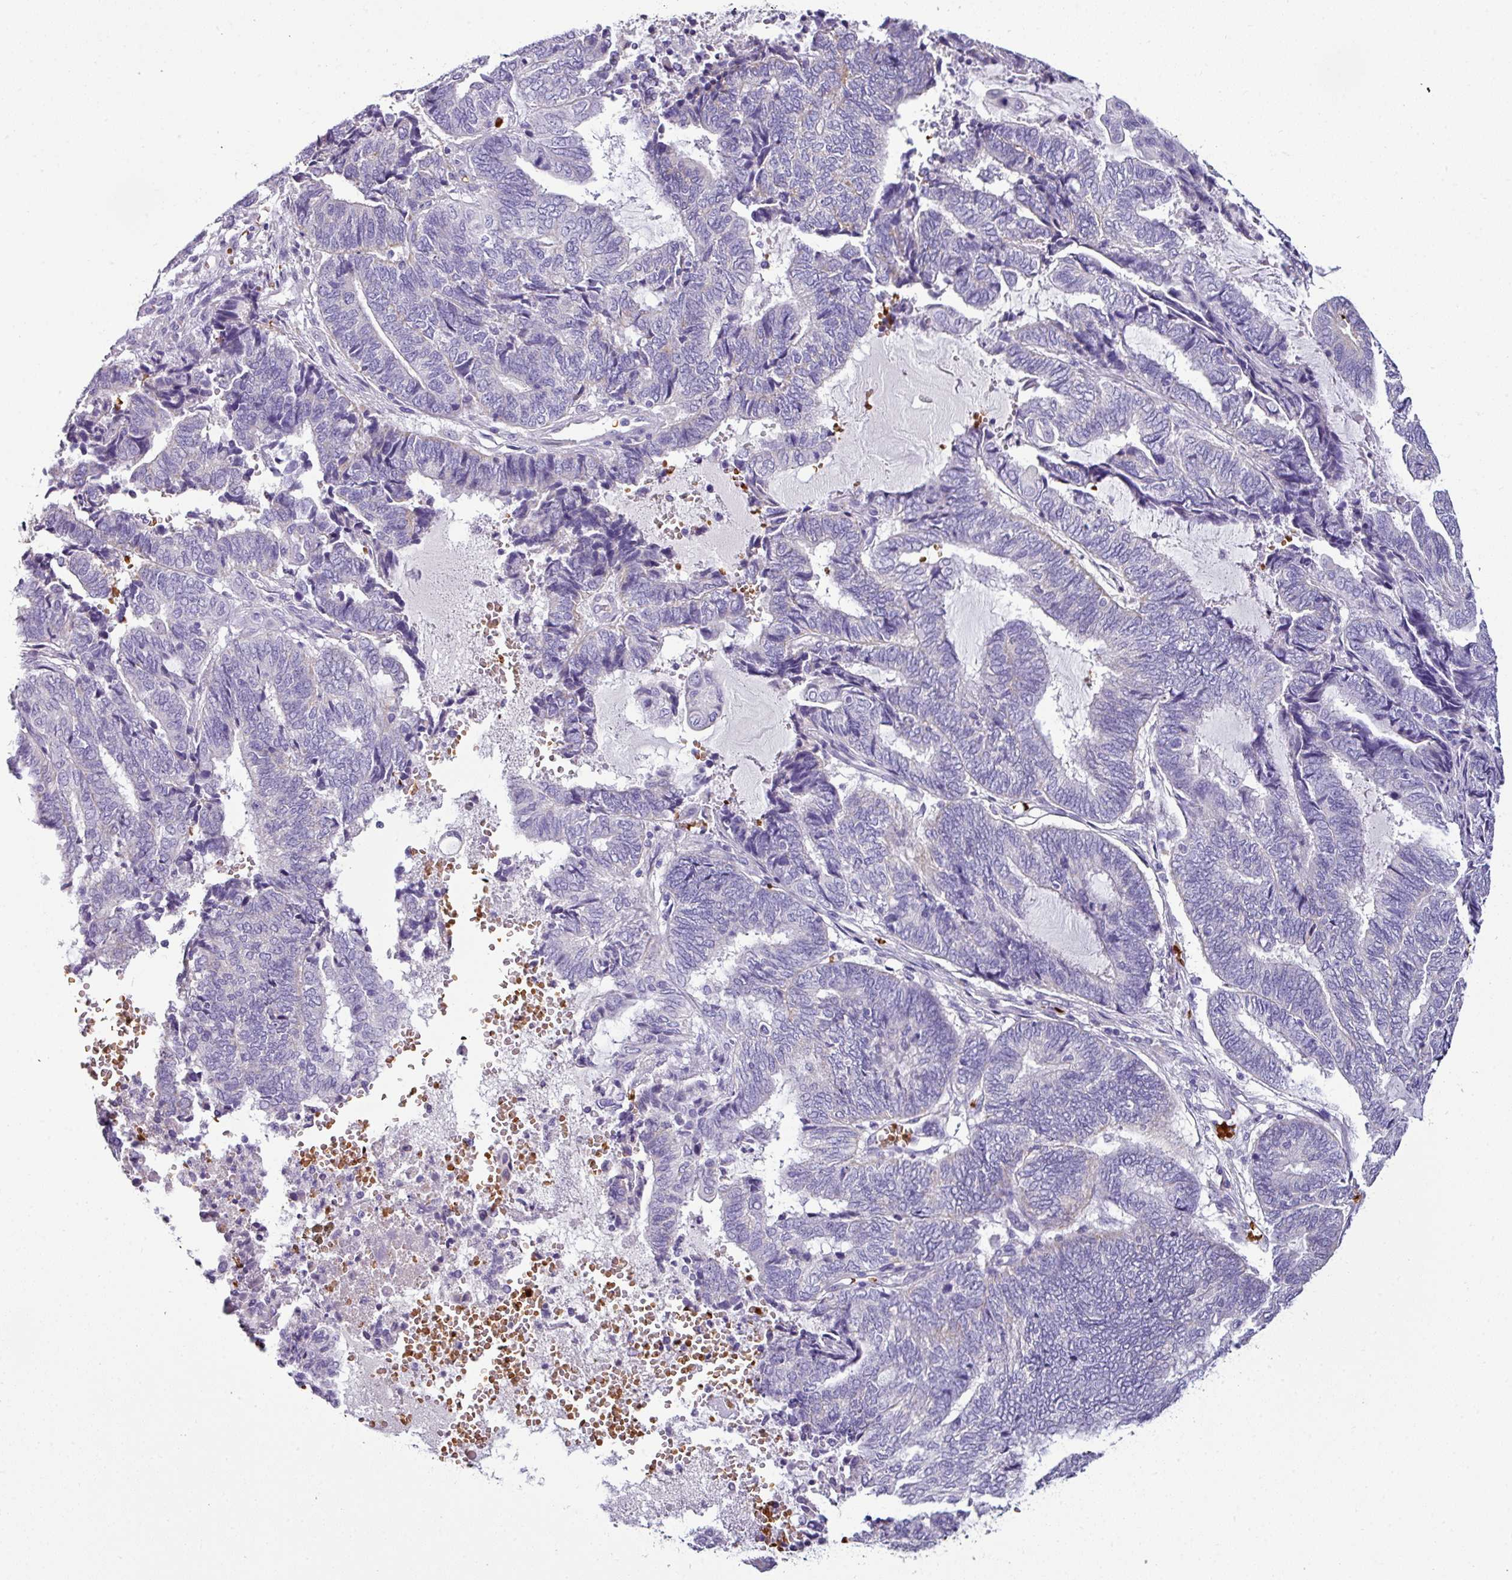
{"staining": {"intensity": "negative", "quantity": "none", "location": "none"}, "tissue": "endometrial cancer", "cell_type": "Tumor cells", "image_type": "cancer", "snomed": [{"axis": "morphology", "description": "Adenocarcinoma, NOS"}, {"axis": "topography", "description": "Uterus"}, {"axis": "topography", "description": "Endometrium"}], "caption": "IHC photomicrograph of human adenocarcinoma (endometrial) stained for a protein (brown), which exhibits no expression in tumor cells.", "gene": "NAPSA", "patient": {"sex": "female", "age": 70}}